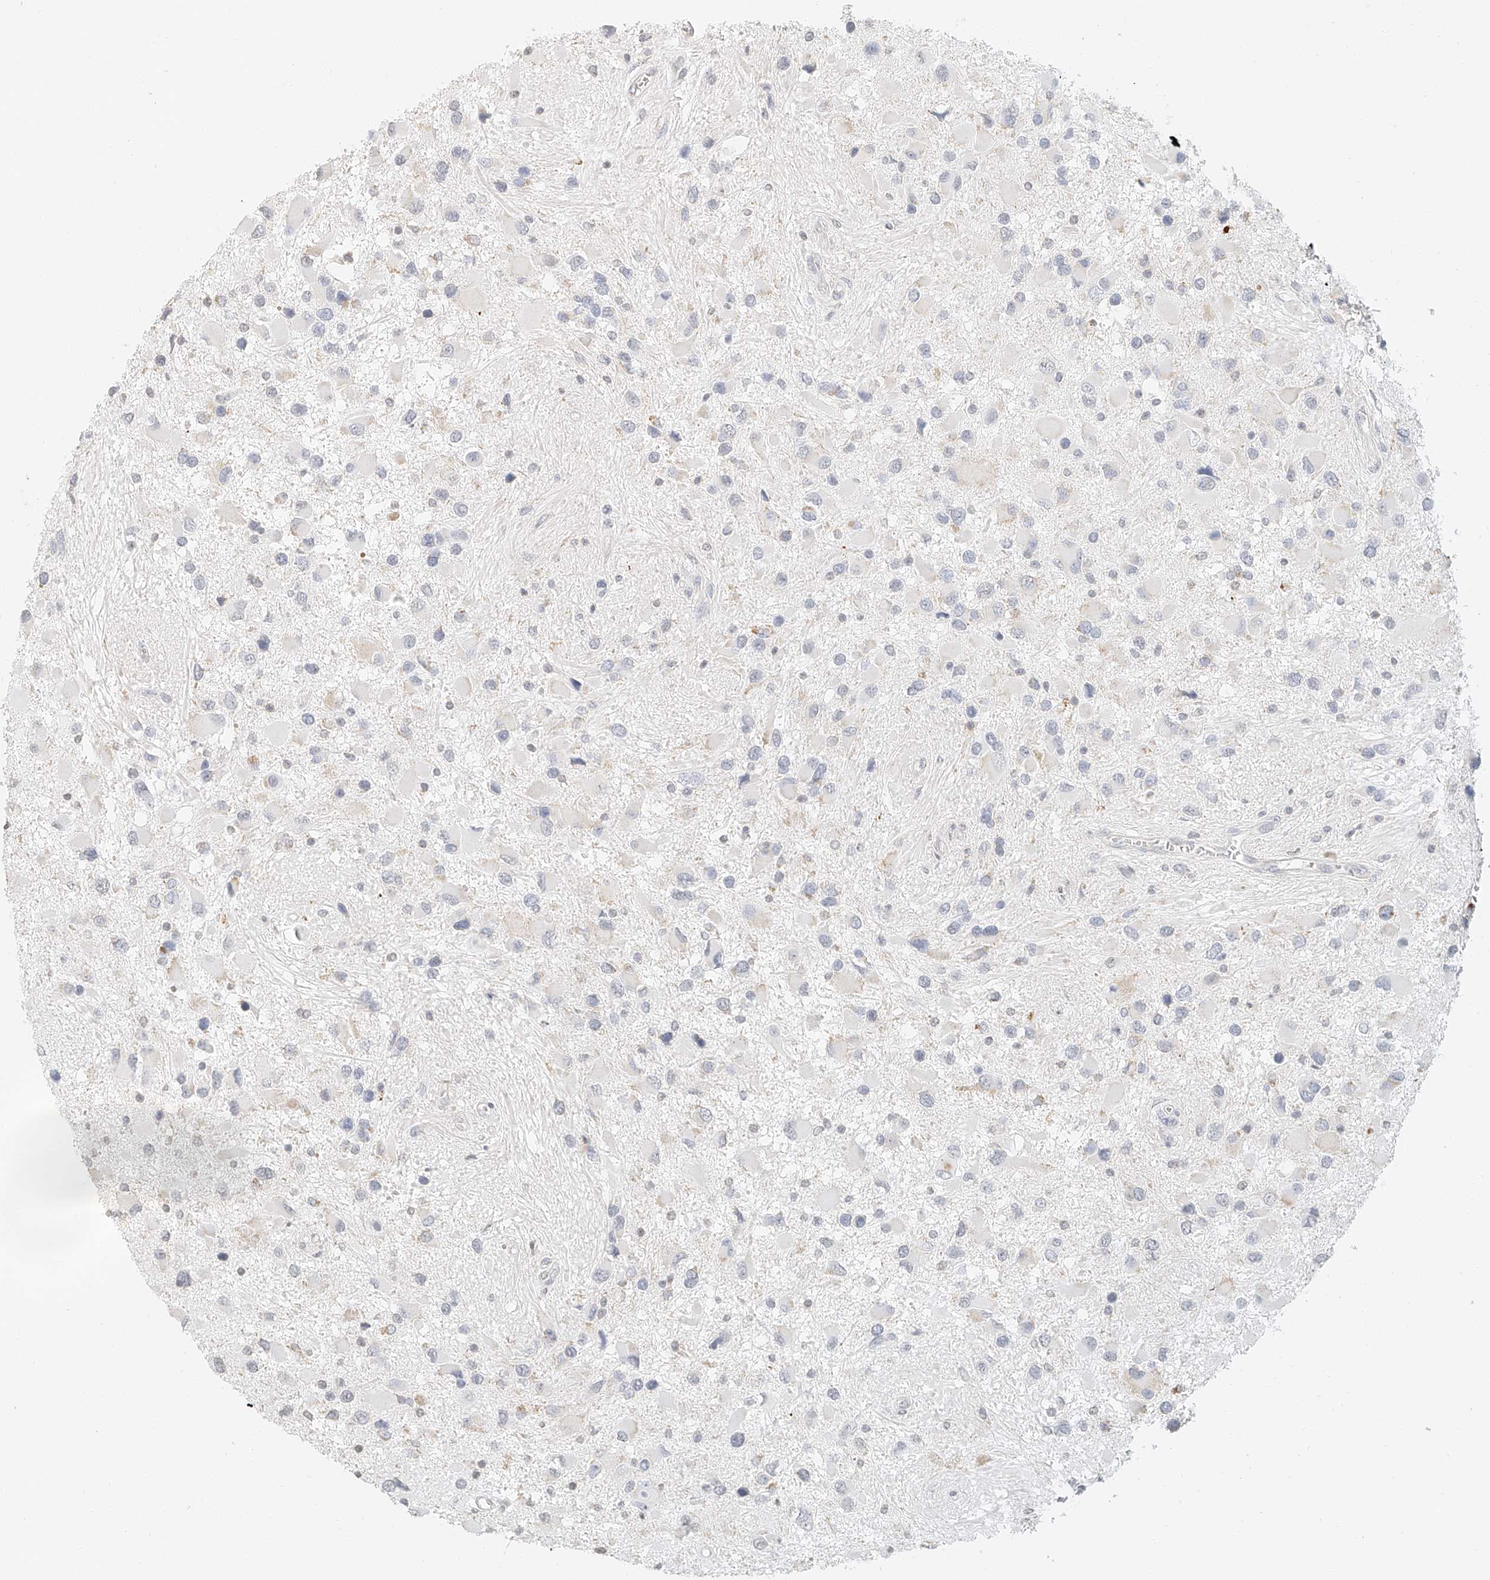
{"staining": {"intensity": "negative", "quantity": "none", "location": "none"}, "tissue": "glioma", "cell_type": "Tumor cells", "image_type": "cancer", "snomed": [{"axis": "morphology", "description": "Glioma, malignant, High grade"}, {"axis": "topography", "description": "Brain"}], "caption": "A high-resolution photomicrograph shows immunohistochemistry staining of malignant glioma (high-grade), which reveals no significant staining in tumor cells.", "gene": "CXorf58", "patient": {"sex": "male", "age": 53}}